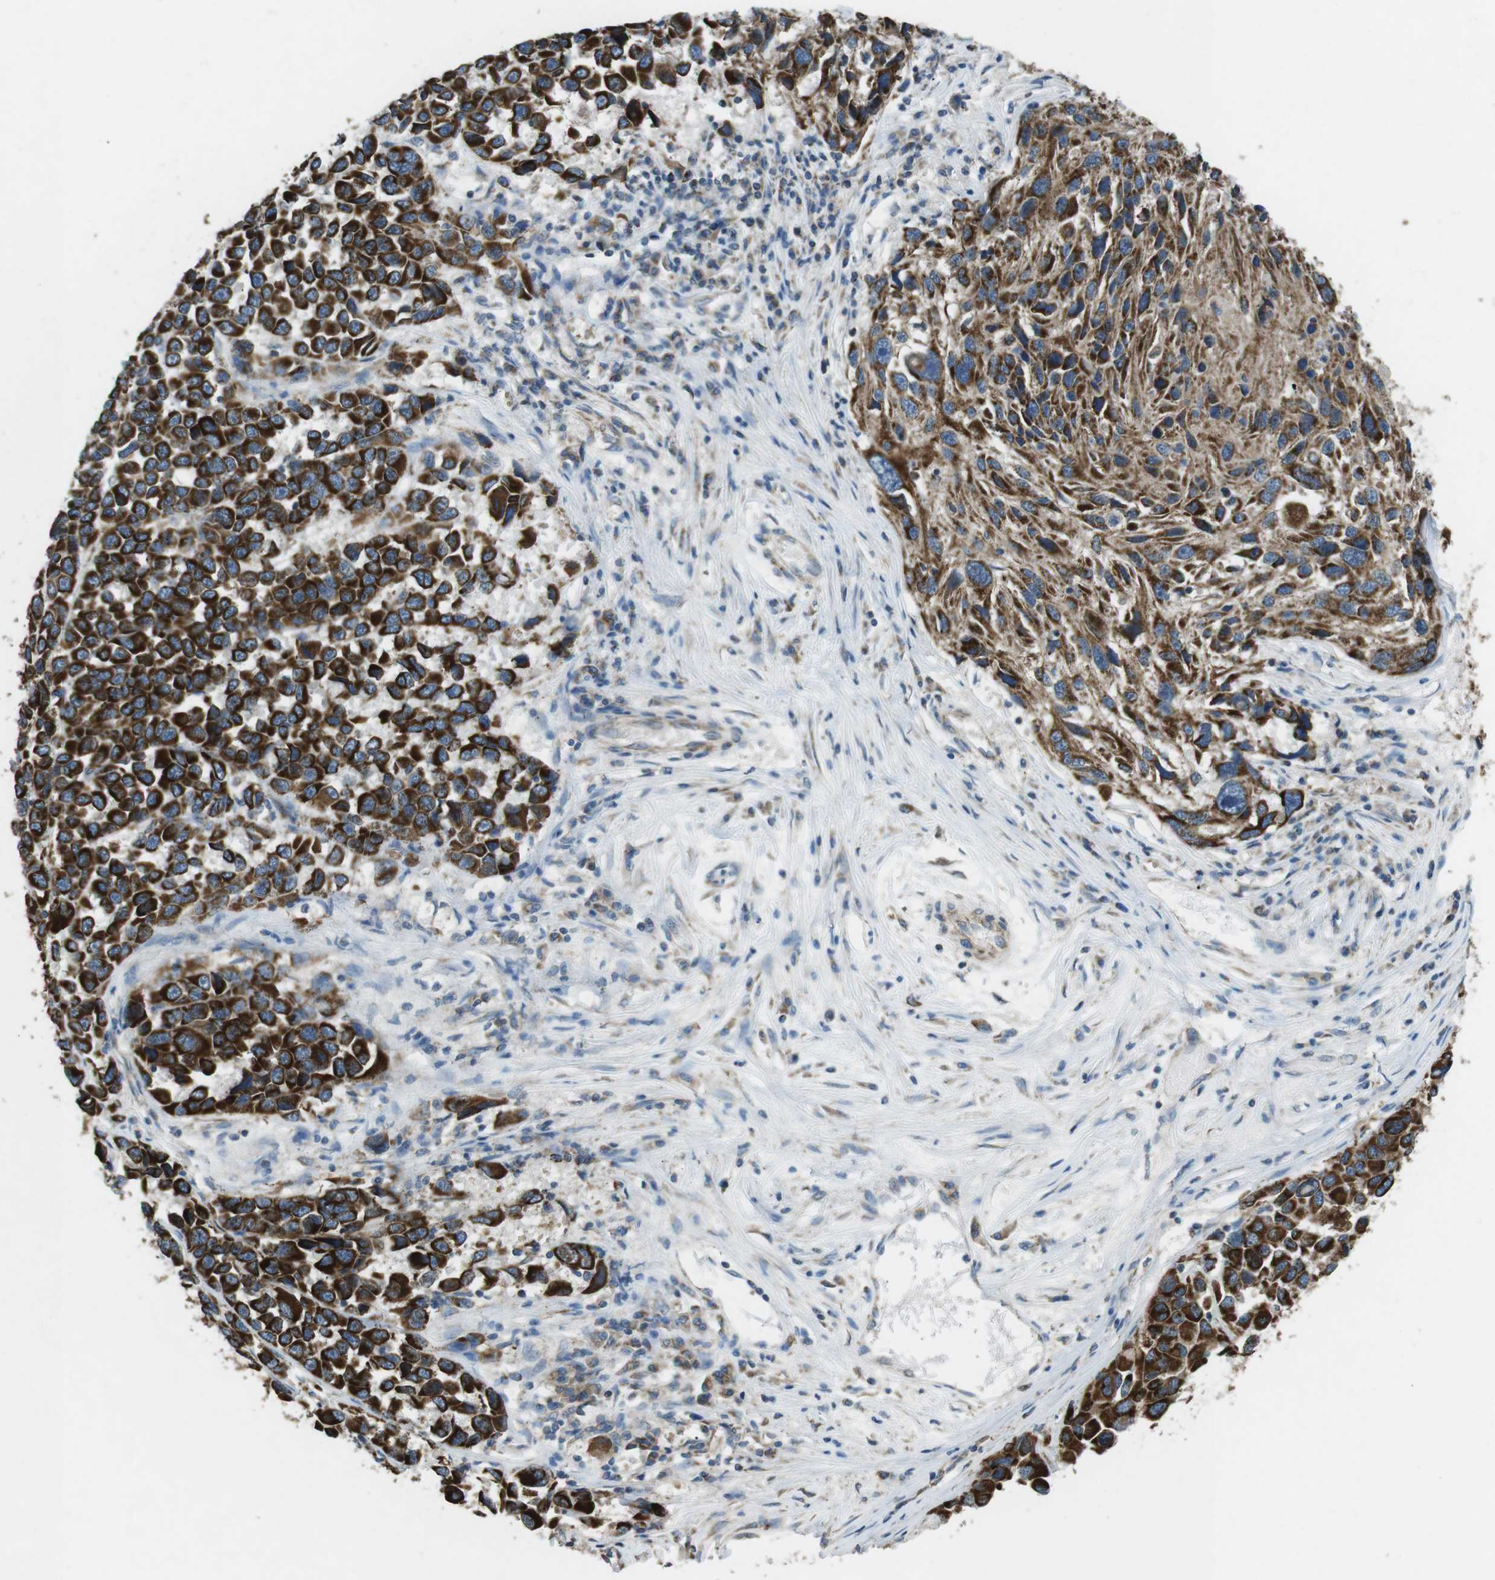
{"staining": {"intensity": "strong", "quantity": ">75%", "location": "cytoplasmic/membranous"}, "tissue": "melanoma", "cell_type": "Tumor cells", "image_type": "cancer", "snomed": [{"axis": "morphology", "description": "Malignant melanoma, NOS"}, {"axis": "topography", "description": "Skin"}], "caption": "Immunohistochemical staining of melanoma reveals strong cytoplasmic/membranous protein staining in about >75% of tumor cells.", "gene": "BACE1", "patient": {"sex": "male", "age": 53}}